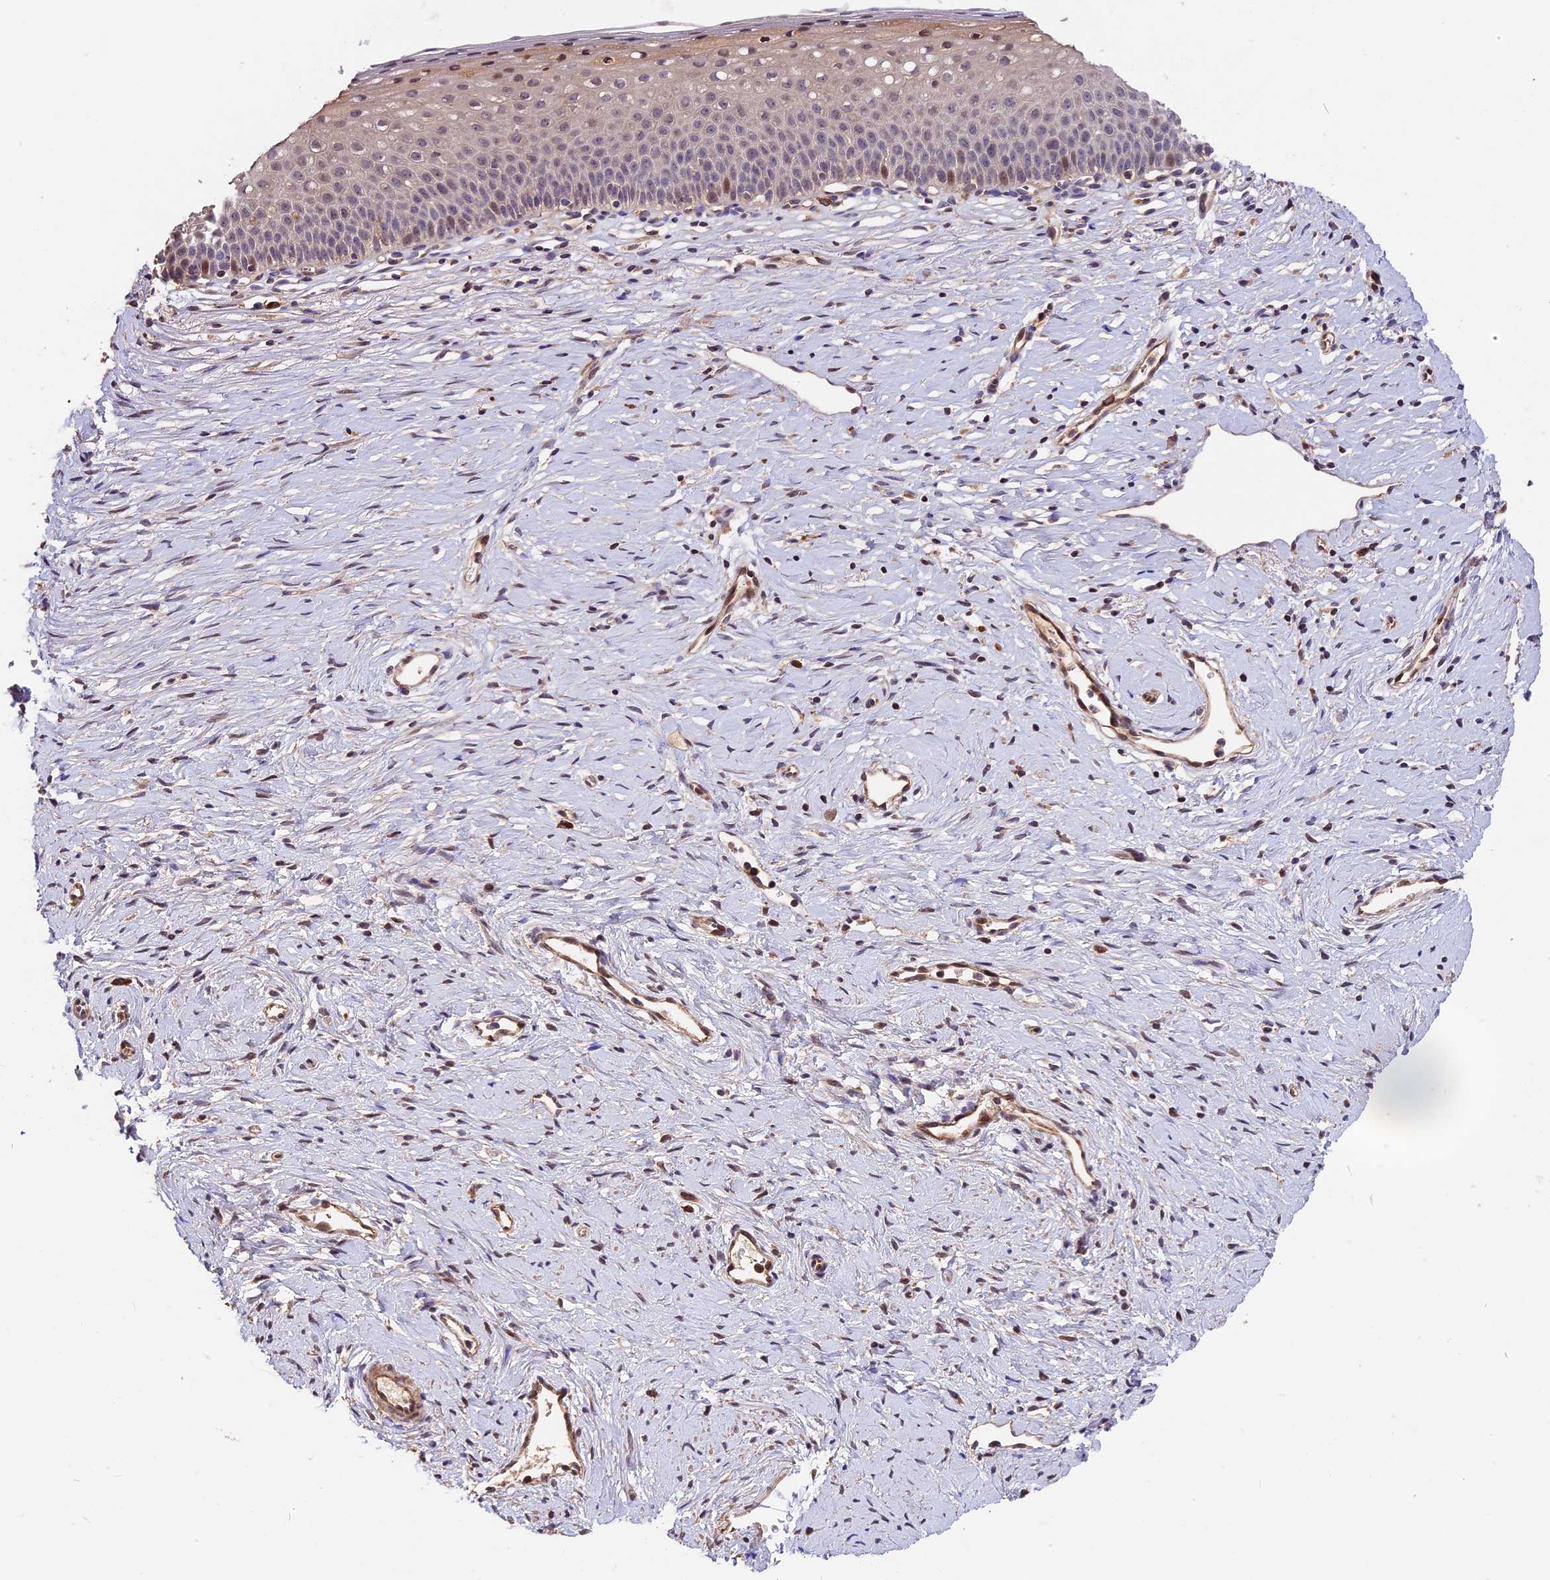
{"staining": {"intensity": "moderate", "quantity": ">75%", "location": "cytoplasmic/membranous,nuclear"}, "tissue": "cervix", "cell_type": "Glandular cells", "image_type": "normal", "snomed": [{"axis": "morphology", "description": "Normal tissue, NOS"}, {"axis": "topography", "description": "Cervix"}], "caption": "Protein expression analysis of unremarkable human cervix reveals moderate cytoplasmic/membranous,nuclear positivity in approximately >75% of glandular cells.", "gene": "ARHGAP17", "patient": {"sex": "female", "age": 36}}